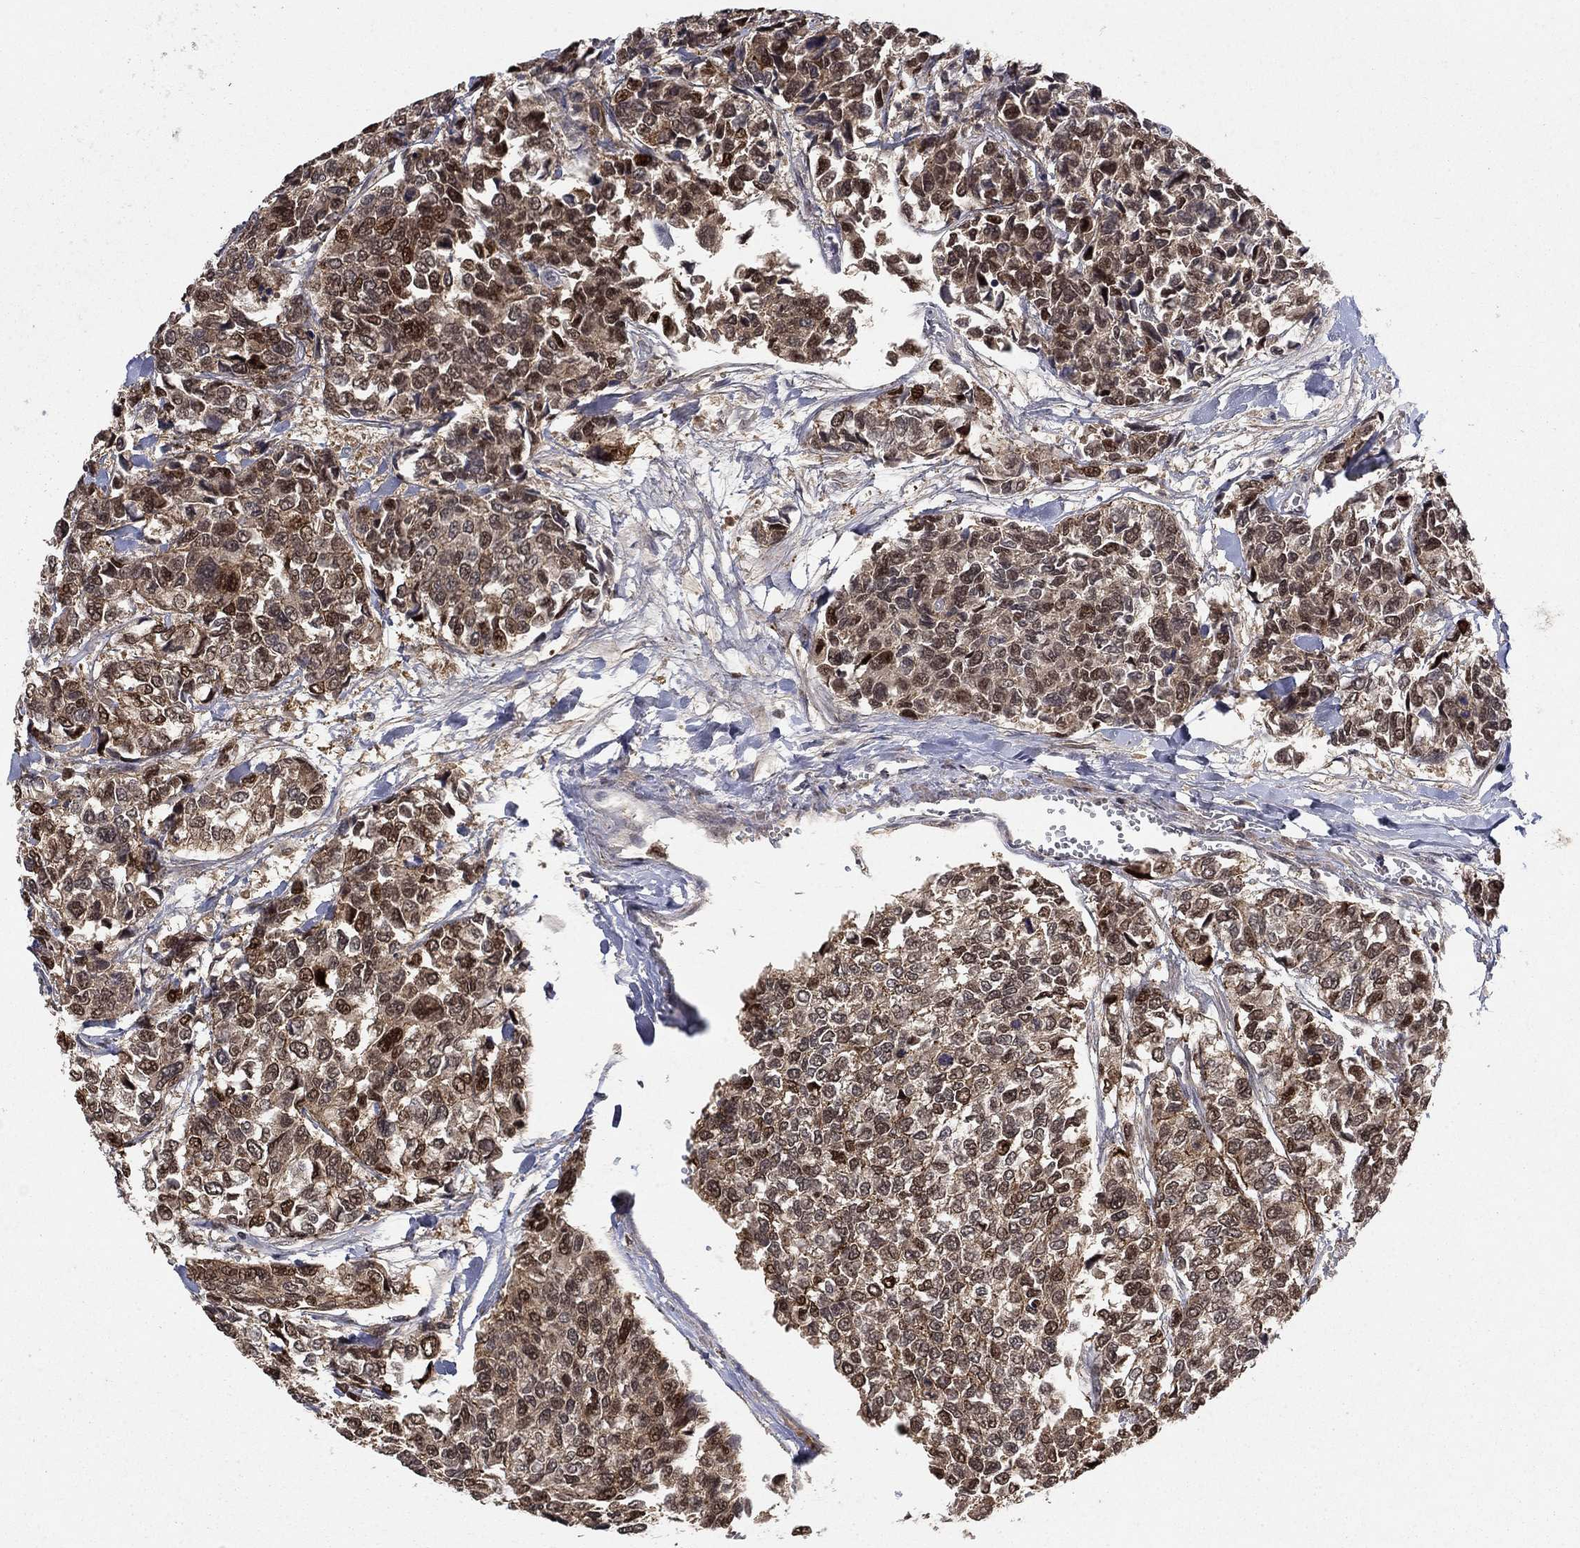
{"staining": {"intensity": "strong", "quantity": "<25%", "location": "nuclear"}, "tissue": "urothelial cancer", "cell_type": "Tumor cells", "image_type": "cancer", "snomed": [{"axis": "morphology", "description": "Urothelial carcinoma, High grade"}, {"axis": "topography", "description": "Urinary bladder"}], "caption": "Brown immunohistochemical staining in high-grade urothelial carcinoma exhibits strong nuclear staining in about <25% of tumor cells. (DAB (3,3'-diaminobenzidine) = brown stain, brightfield microscopy at high magnification).", "gene": "CCDC66", "patient": {"sex": "male", "age": 77}}